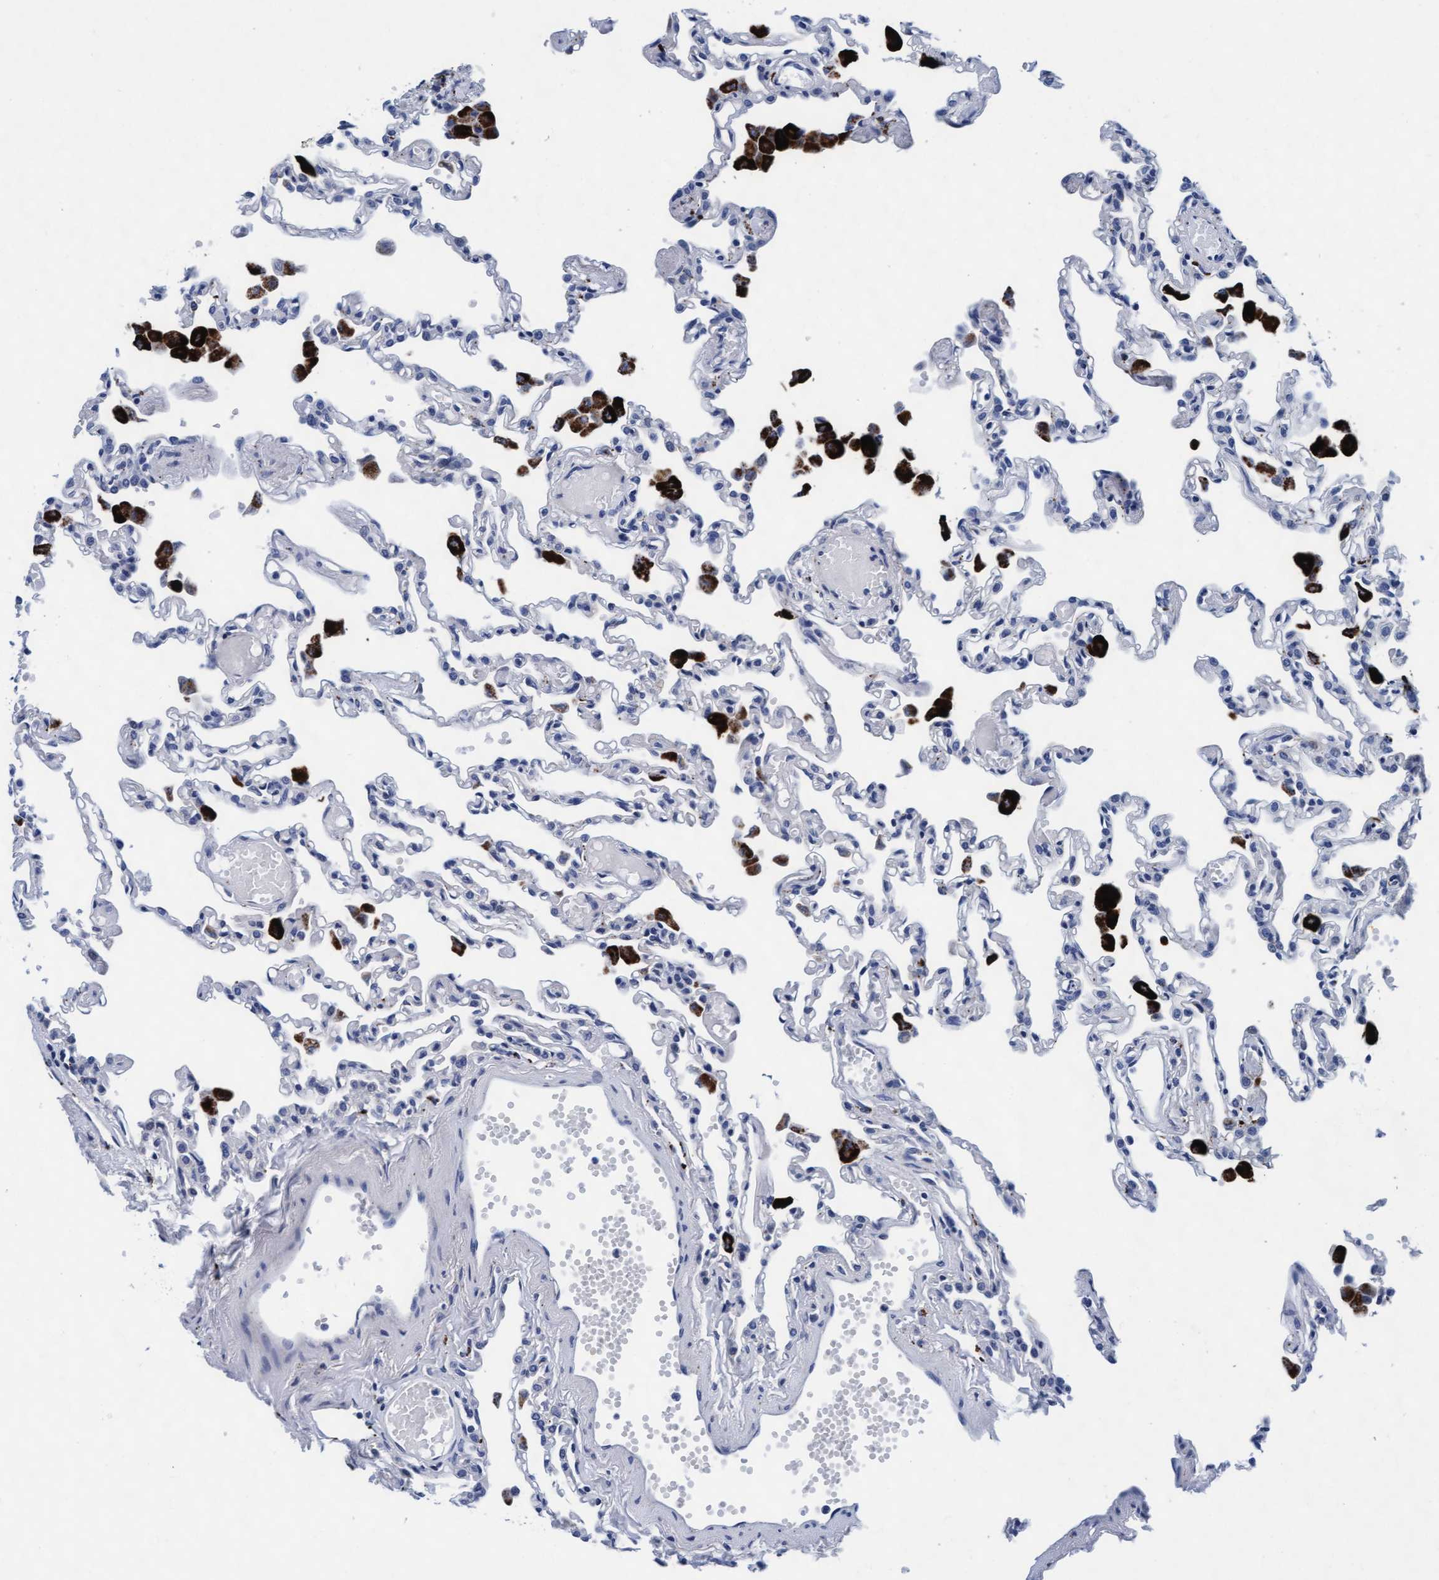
{"staining": {"intensity": "weak", "quantity": "<25%", "location": "cytoplasmic/membranous"}, "tissue": "lung", "cell_type": "Alveolar cells", "image_type": "normal", "snomed": [{"axis": "morphology", "description": "Normal tissue, NOS"}, {"axis": "topography", "description": "Bronchus"}, {"axis": "topography", "description": "Lung"}], "caption": "Immunohistochemistry histopathology image of normal lung stained for a protein (brown), which reveals no positivity in alveolar cells.", "gene": "ARSG", "patient": {"sex": "female", "age": 49}}